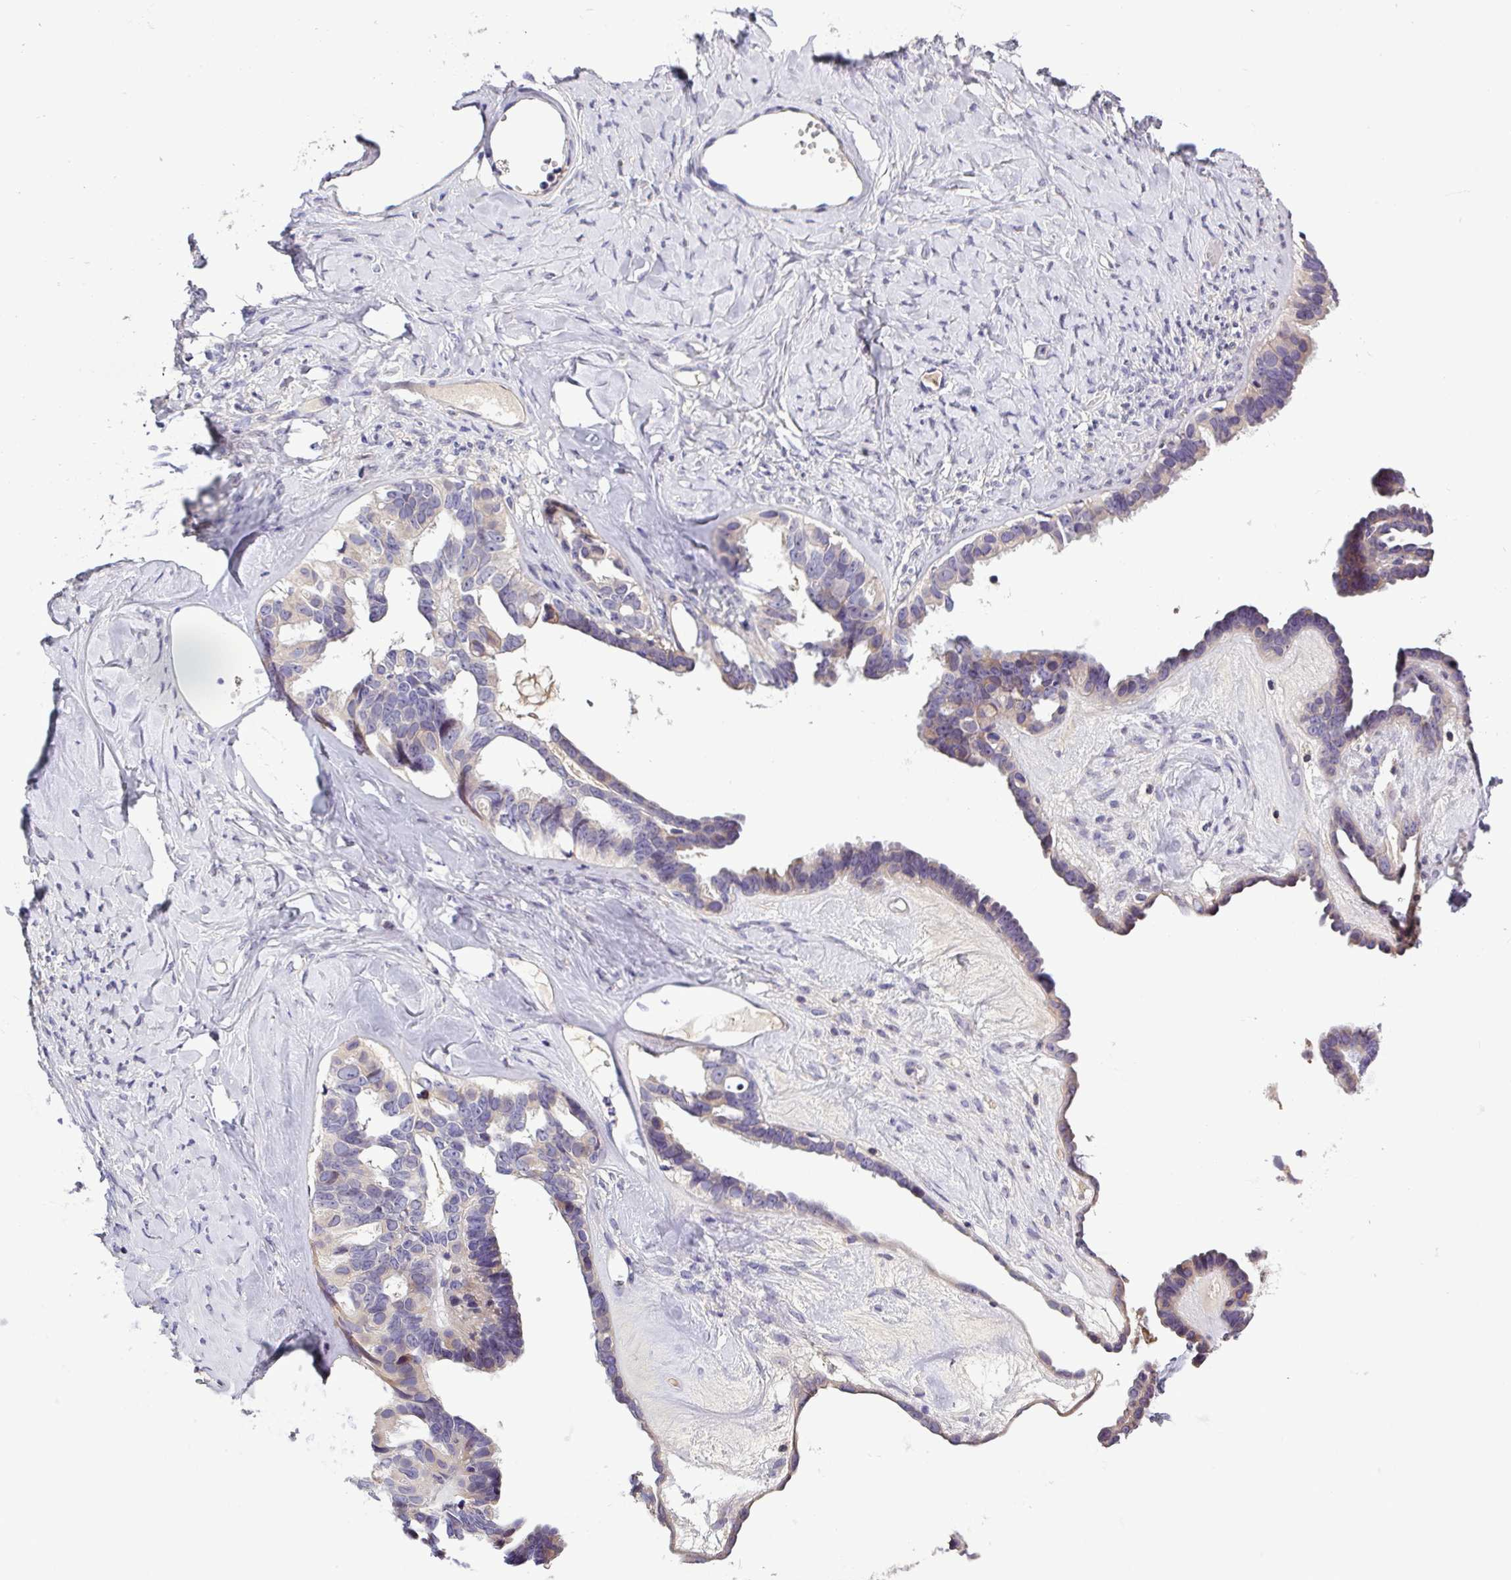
{"staining": {"intensity": "weak", "quantity": "25%-75%", "location": "cytoplasmic/membranous"}, "tissue": "ovarian cancer", "cell_type": "Tumor cells", "image_type": "cancer", "snomed": [{"axis": "morphology", "description": "Cystadenocarcinoma, serous, NOS"}, {"axis": "topography", "description": "Ovary"}], "caption": "Protein expression analysis of ovarian serous cystadenocarcinoma exhibits weak cytoplasmic/membranous staining in about 25%-75% of tumor cells.", "gene": "SFTPB", "patient": {"sex": "female", "age": 69}}